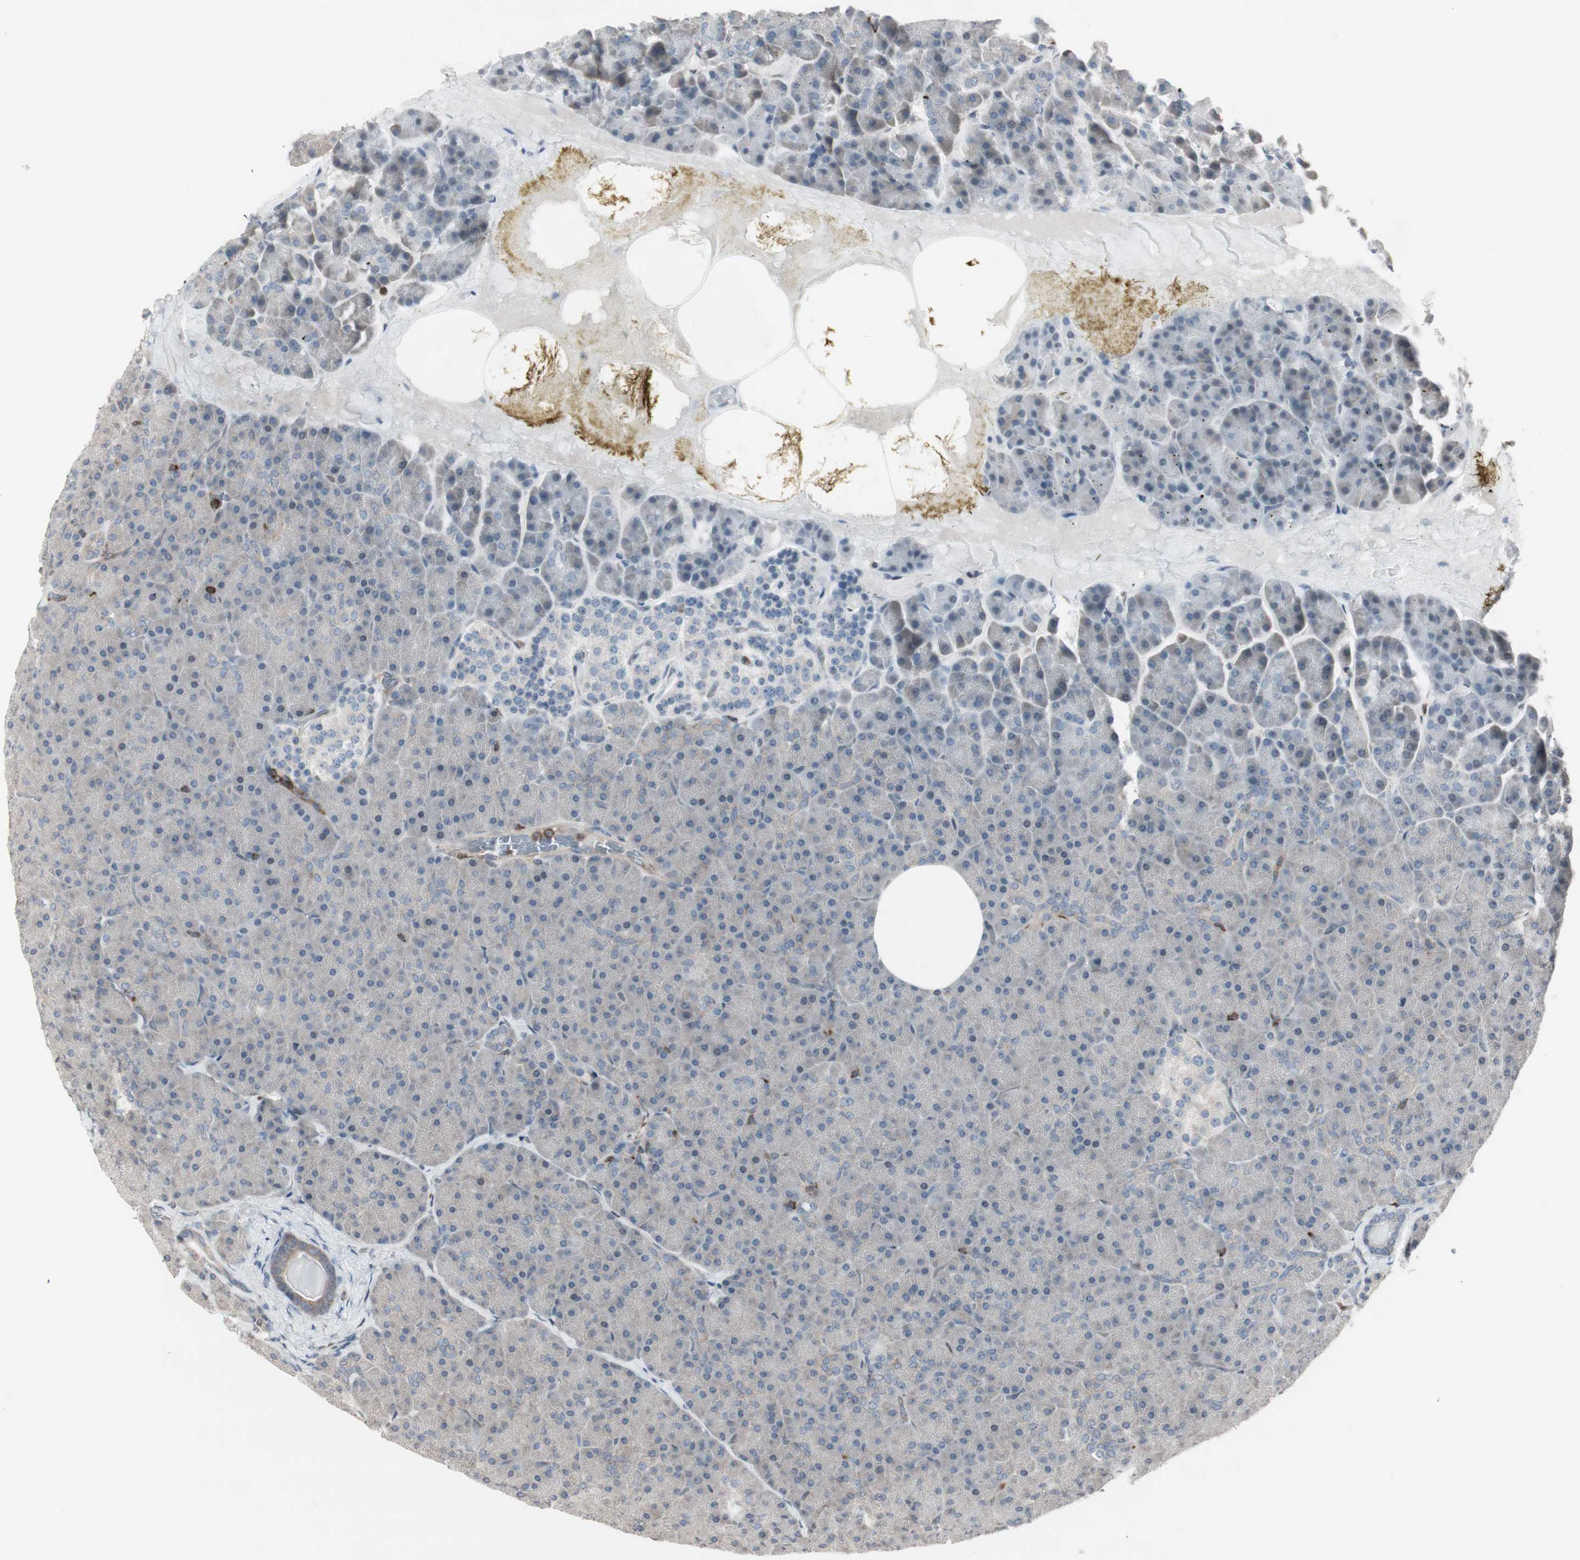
{"staining": {"intensity": "moderate", "quantity": "<25%", "location": "cytoplasmic/membranous,nuclear"}, "tissue": "pancreas", "cell_type": "Exocrine glandular cells", "image_type": "normal", "snomed": [{"axis": "morphology", "description": "Normal tissue, NOS"}, {"axis": "topography", "description": "Pancreas"}], "caption": "Pancreas stained for a protein (brown) reveals moderate cytoplasmic/membranous,nuclear positive expression in approximately <25% of exocrine glandular cells.", "gene": "ARHGEF1", "patient": {"sex": "female", "age": 35}}